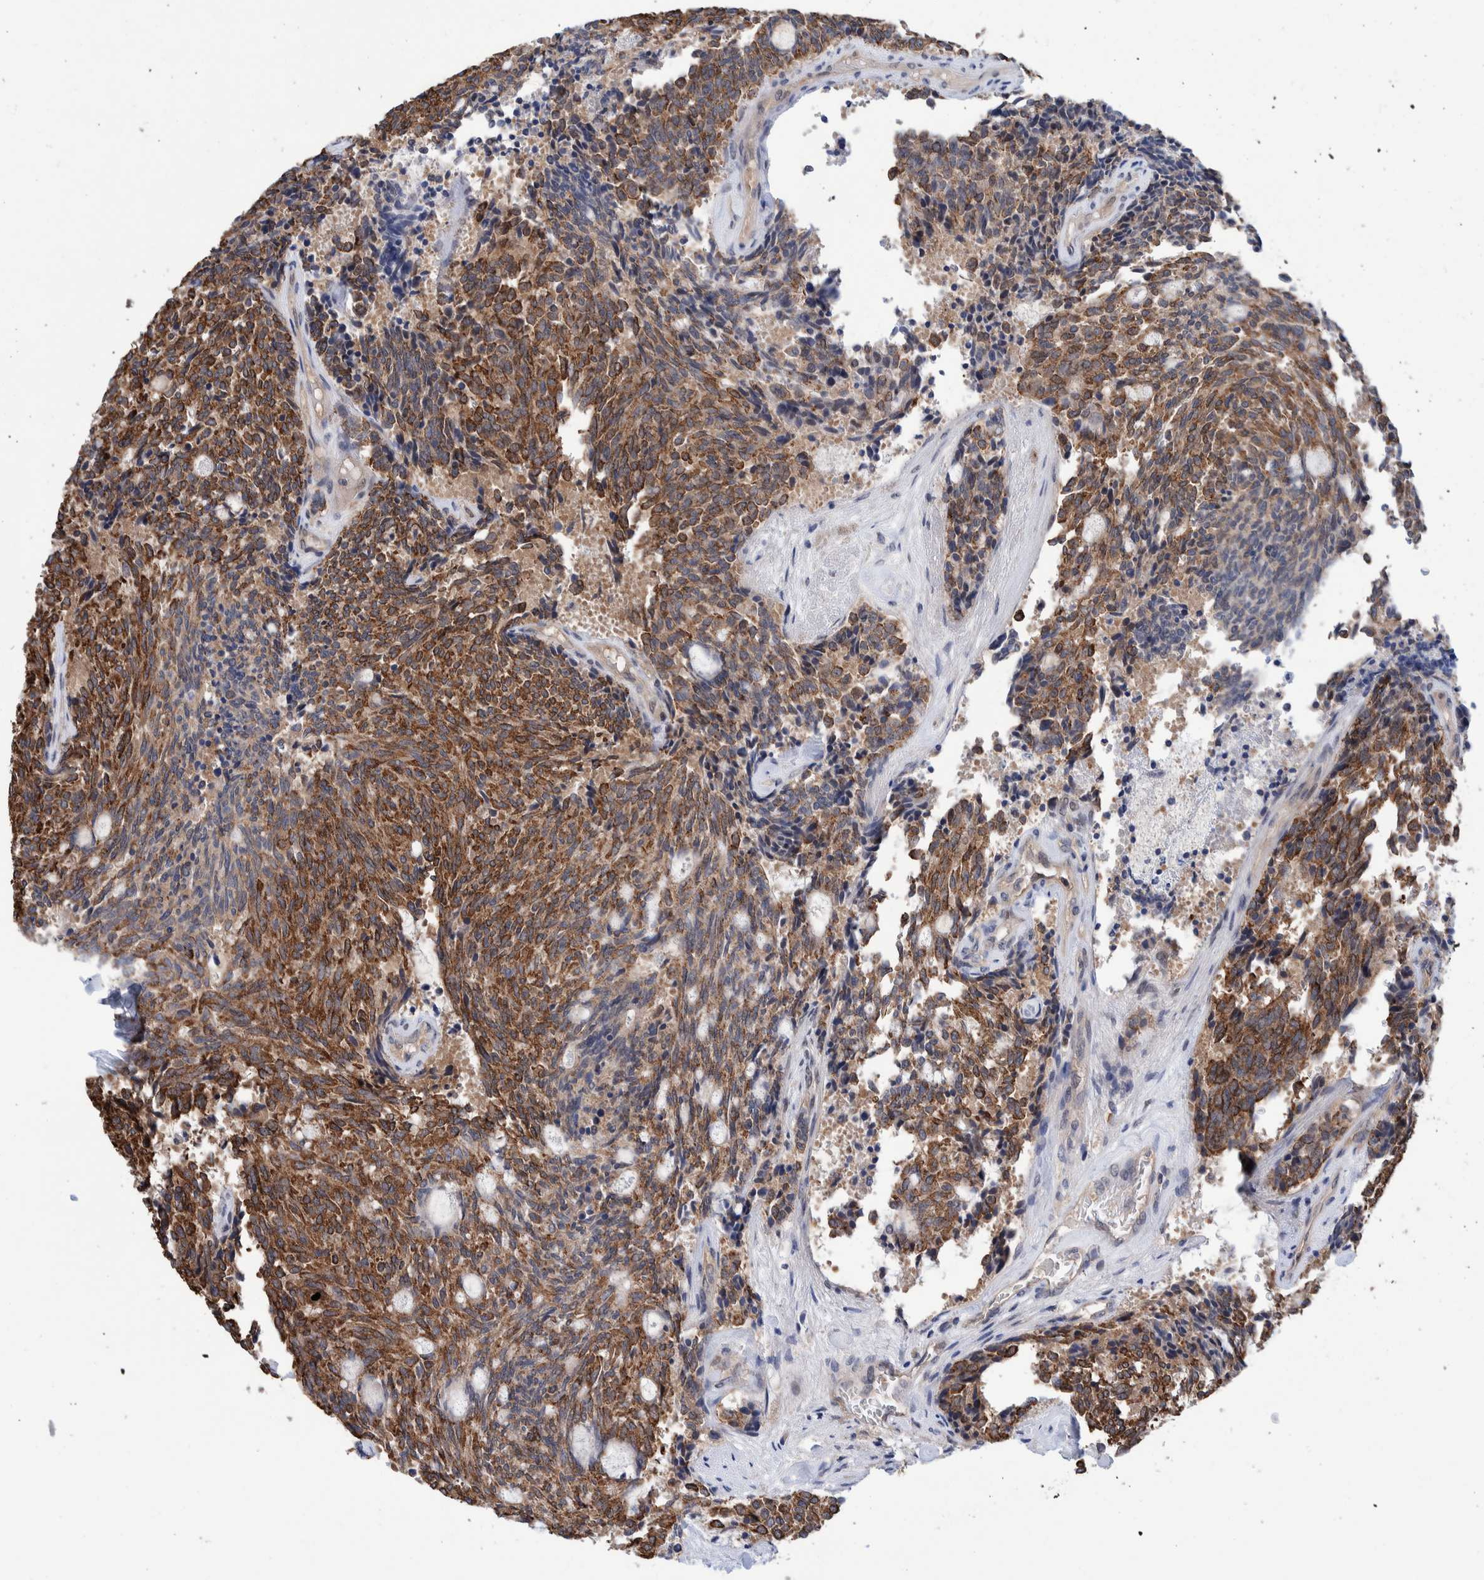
{"staining": {"intensity": "moderate", "quantity": ">75%", "location": "cytoplasmic/membranous"}, "tissue": "carcinoid", "cell_type": "Tumor cells", "image_type": "cancer", "snomed": [{"axis": "morphology", "description": "Carcinoid, malignant, NOS"}, {"axis": "topography", "description": "Pancreas"}], "caption": "Carcinoid stained with immunohistochemistry (IHC) reveals moderate cytoplasmic/membranous expression in about >75% of tumor cells. The staining is performed using DAB brown chromogen to label protein expression. The nuclei are counter-stained blue using hematoxylin.", "gene": "PFAS", "patient": {"sex": "female", "age": 54}}